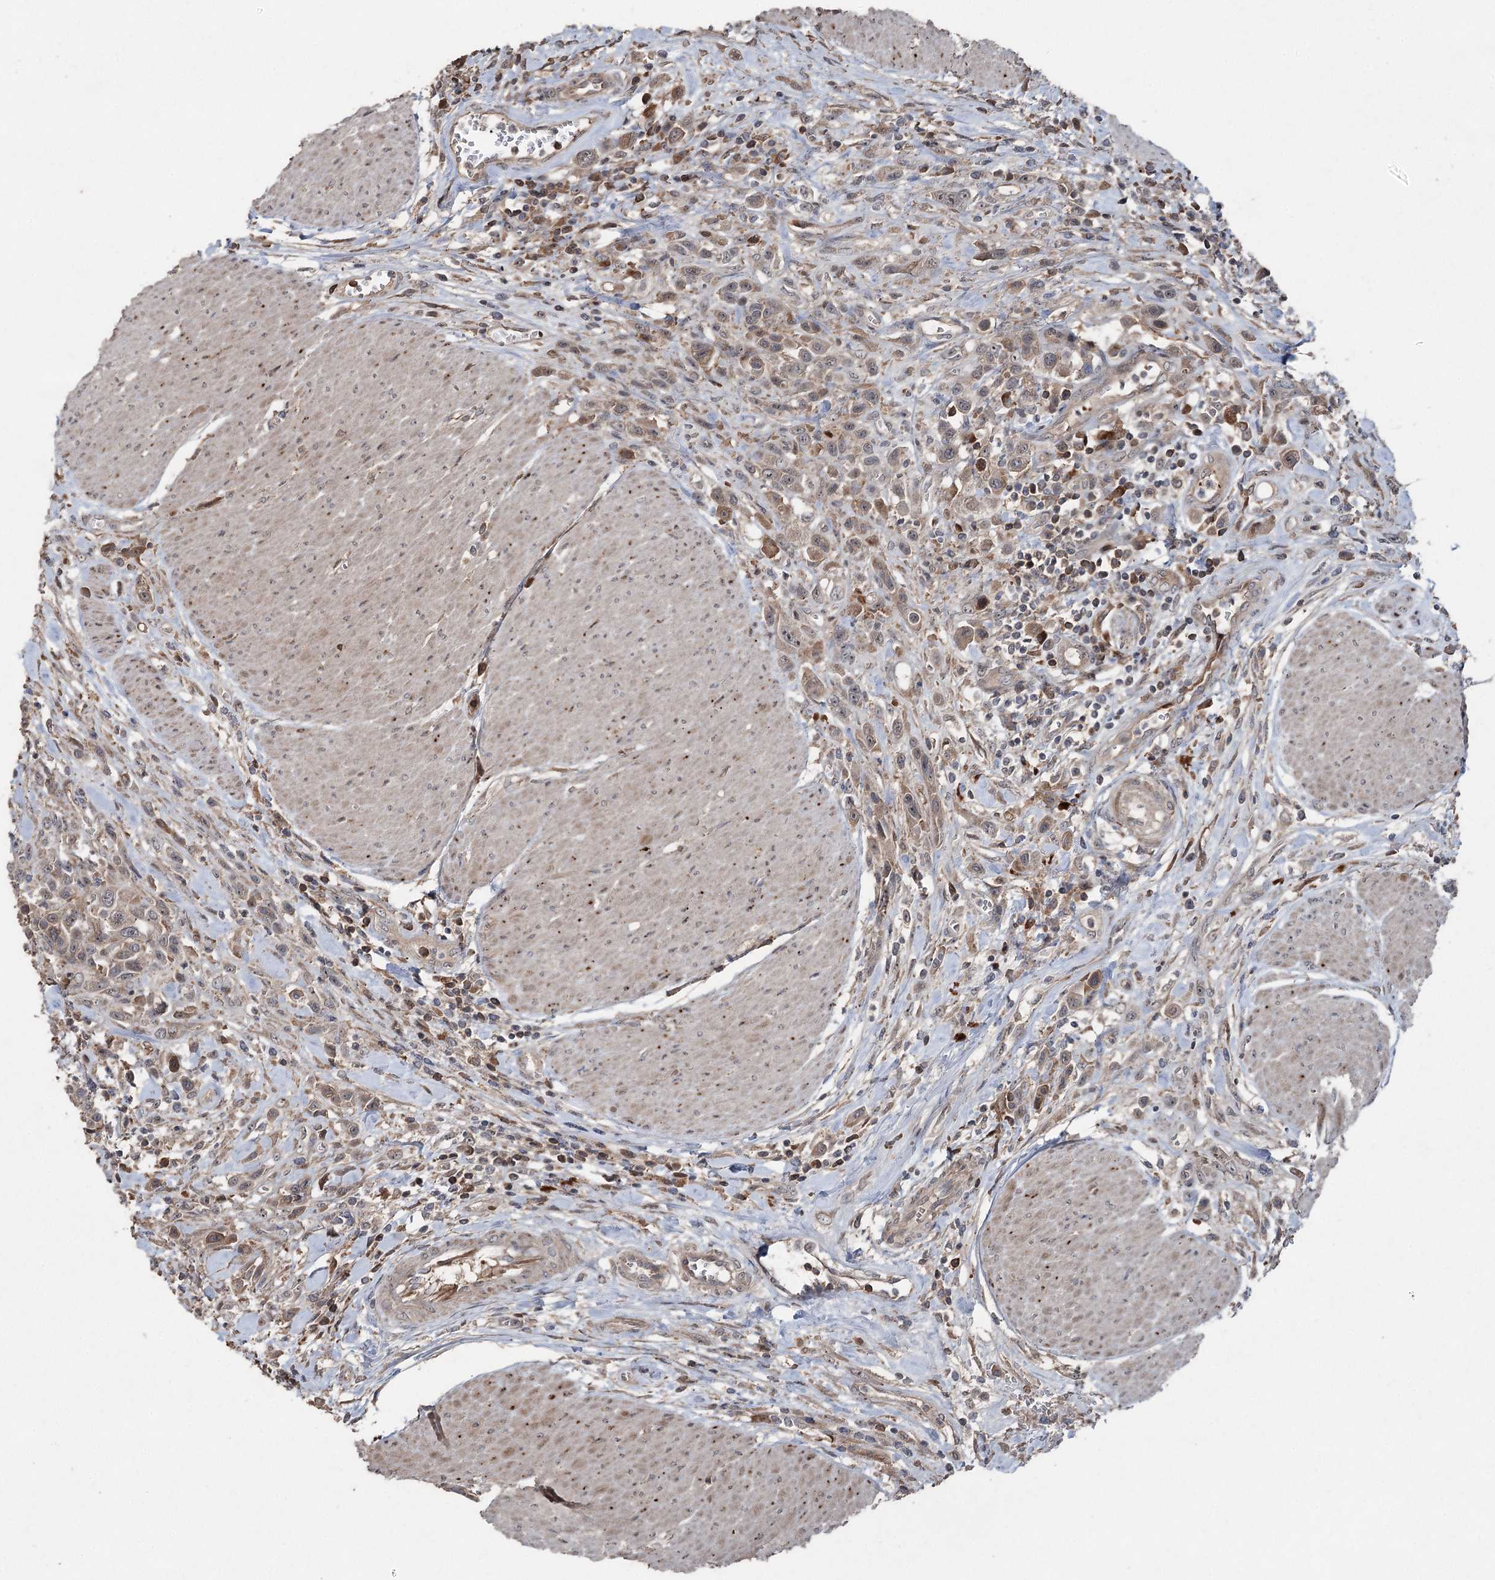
{"staining": {"intensity": "weak", "quantity": ">75%", "location": "cytoplasmic/membranous"}, "tissue": "urothelial cancer", "cell_type": "Tumor cells", "image_type": "cancer", "snomed": [{"axis": "morphology", "description": "Urothelial carcinoma, High grade"}, {"axis": "topography", "description": "Urinary bladder"}], "caption": "Urothelial cancer was stained to show a protein in brown. There is low levels of weak cytoplasmic/membranous expression in about >75% of tumor cells.", "gene": "MAPK8IP2", "patient": {"sex": "male", "age": 50}}